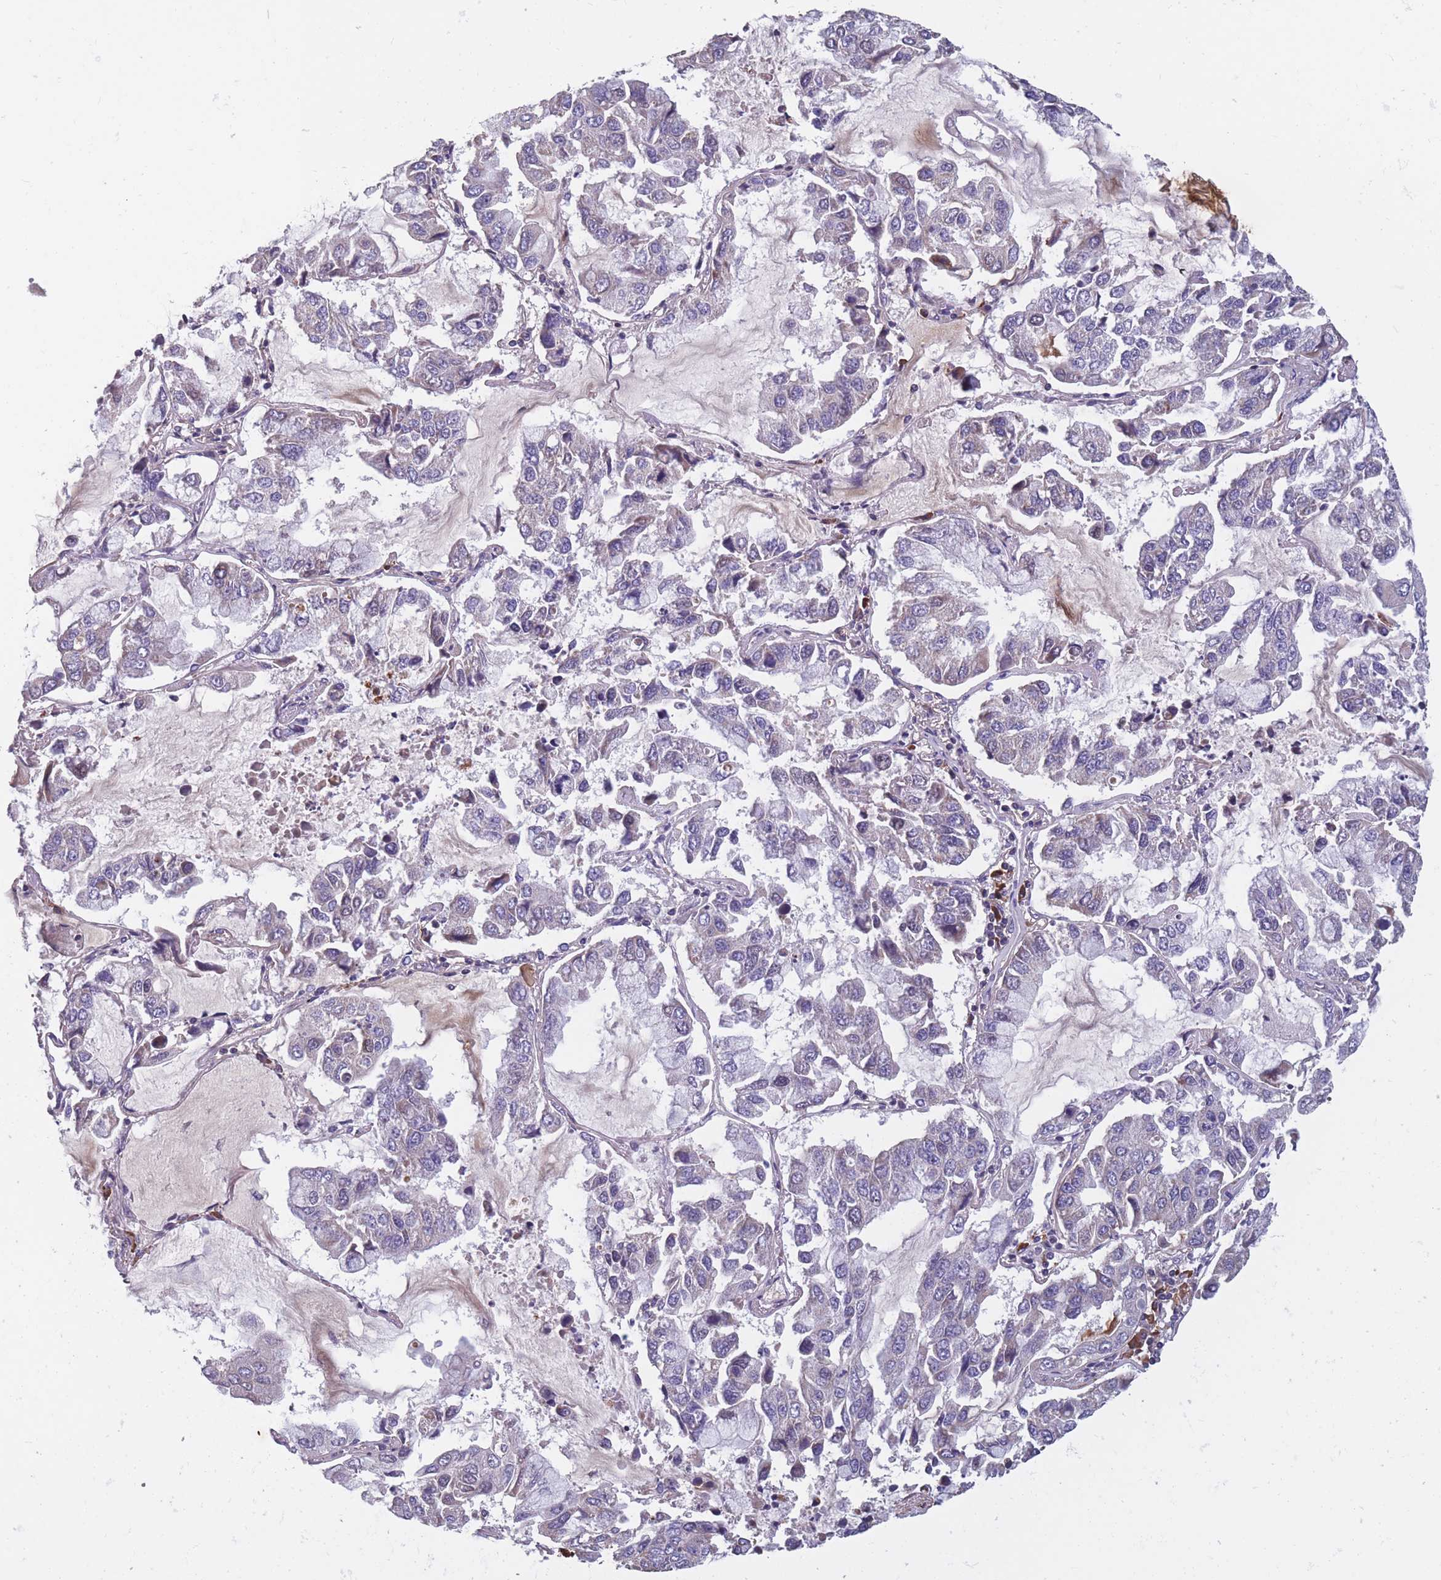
{"staining": {"intensity": "negative", "quantity": "none", "location": "none"}, "tissue": "lung cancer", "cell_type": "Tumor cells", "image_type": "cancer", "snomed": [{"axis": "morphology", "description": "Adenocarcinoma, NOS"}, {"axis": "topography", "description": "Lung"}], "caption": "Micrograph shows no protein staining in tumor cells of lung adenocarcinoma tissue.", "gene": "TOMM40L", "patient": {"sex": "male", "age": 64}}